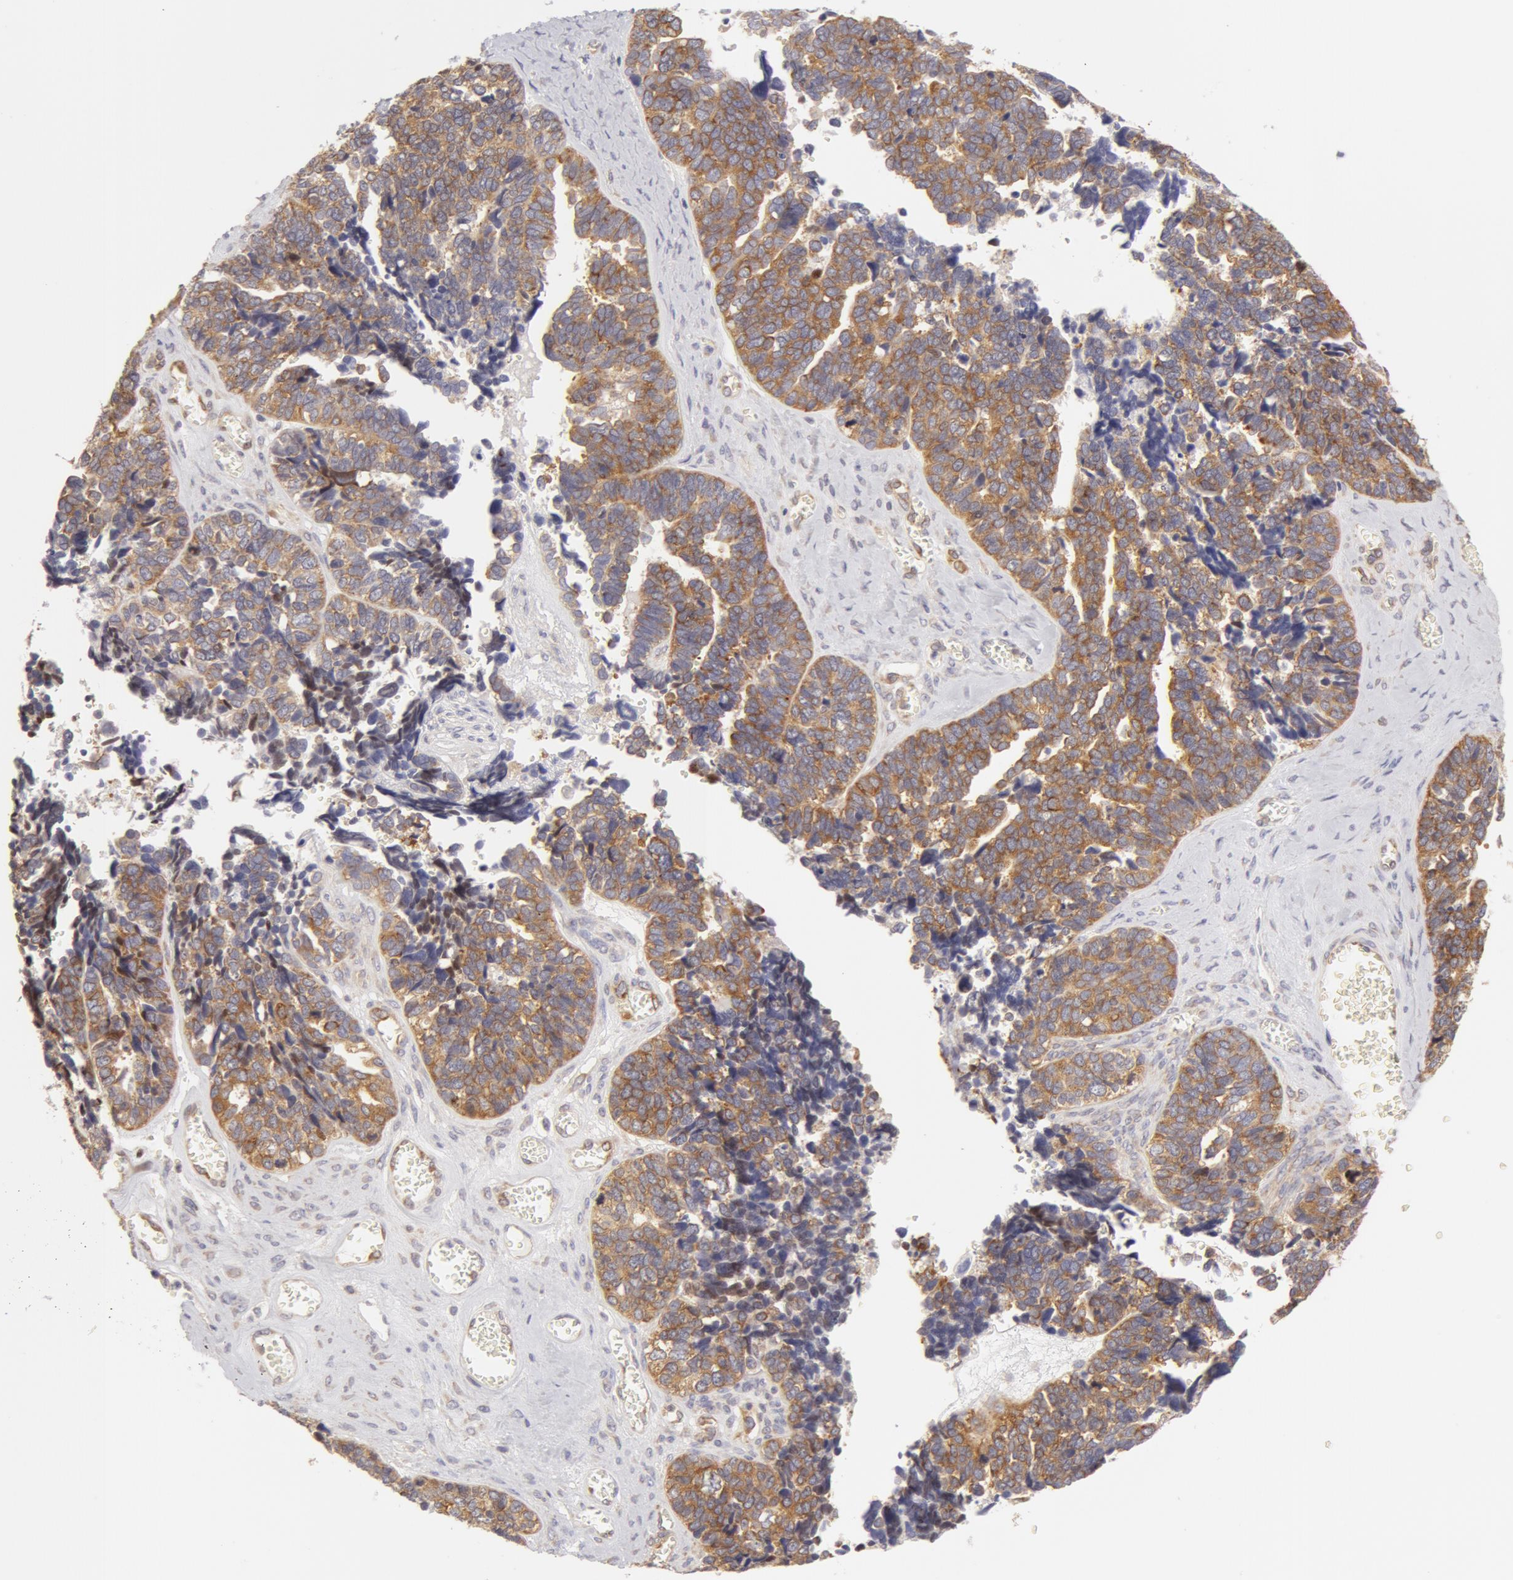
{"staining": {"intensity": "weak", "quantity": ">75%", "location": "cytoplasmic/membranous"}, "tissue": "ovarian cancer", "cell_type": "Tumor cells", "image_type": "cancer", "snomed": [{"axis": "morphology", "description": "Cystadenocarcinoma, serous, NOS"}, {"axis": "topography", "description": "Ovary"}], "caption": "Ovarian cancer (serous cystadenocarcinoma) stained with a protein marker exhibits weak staining in tumor cells.", "gene": "DDX3Y", "patient": {"sex": "female", "age": 77}}